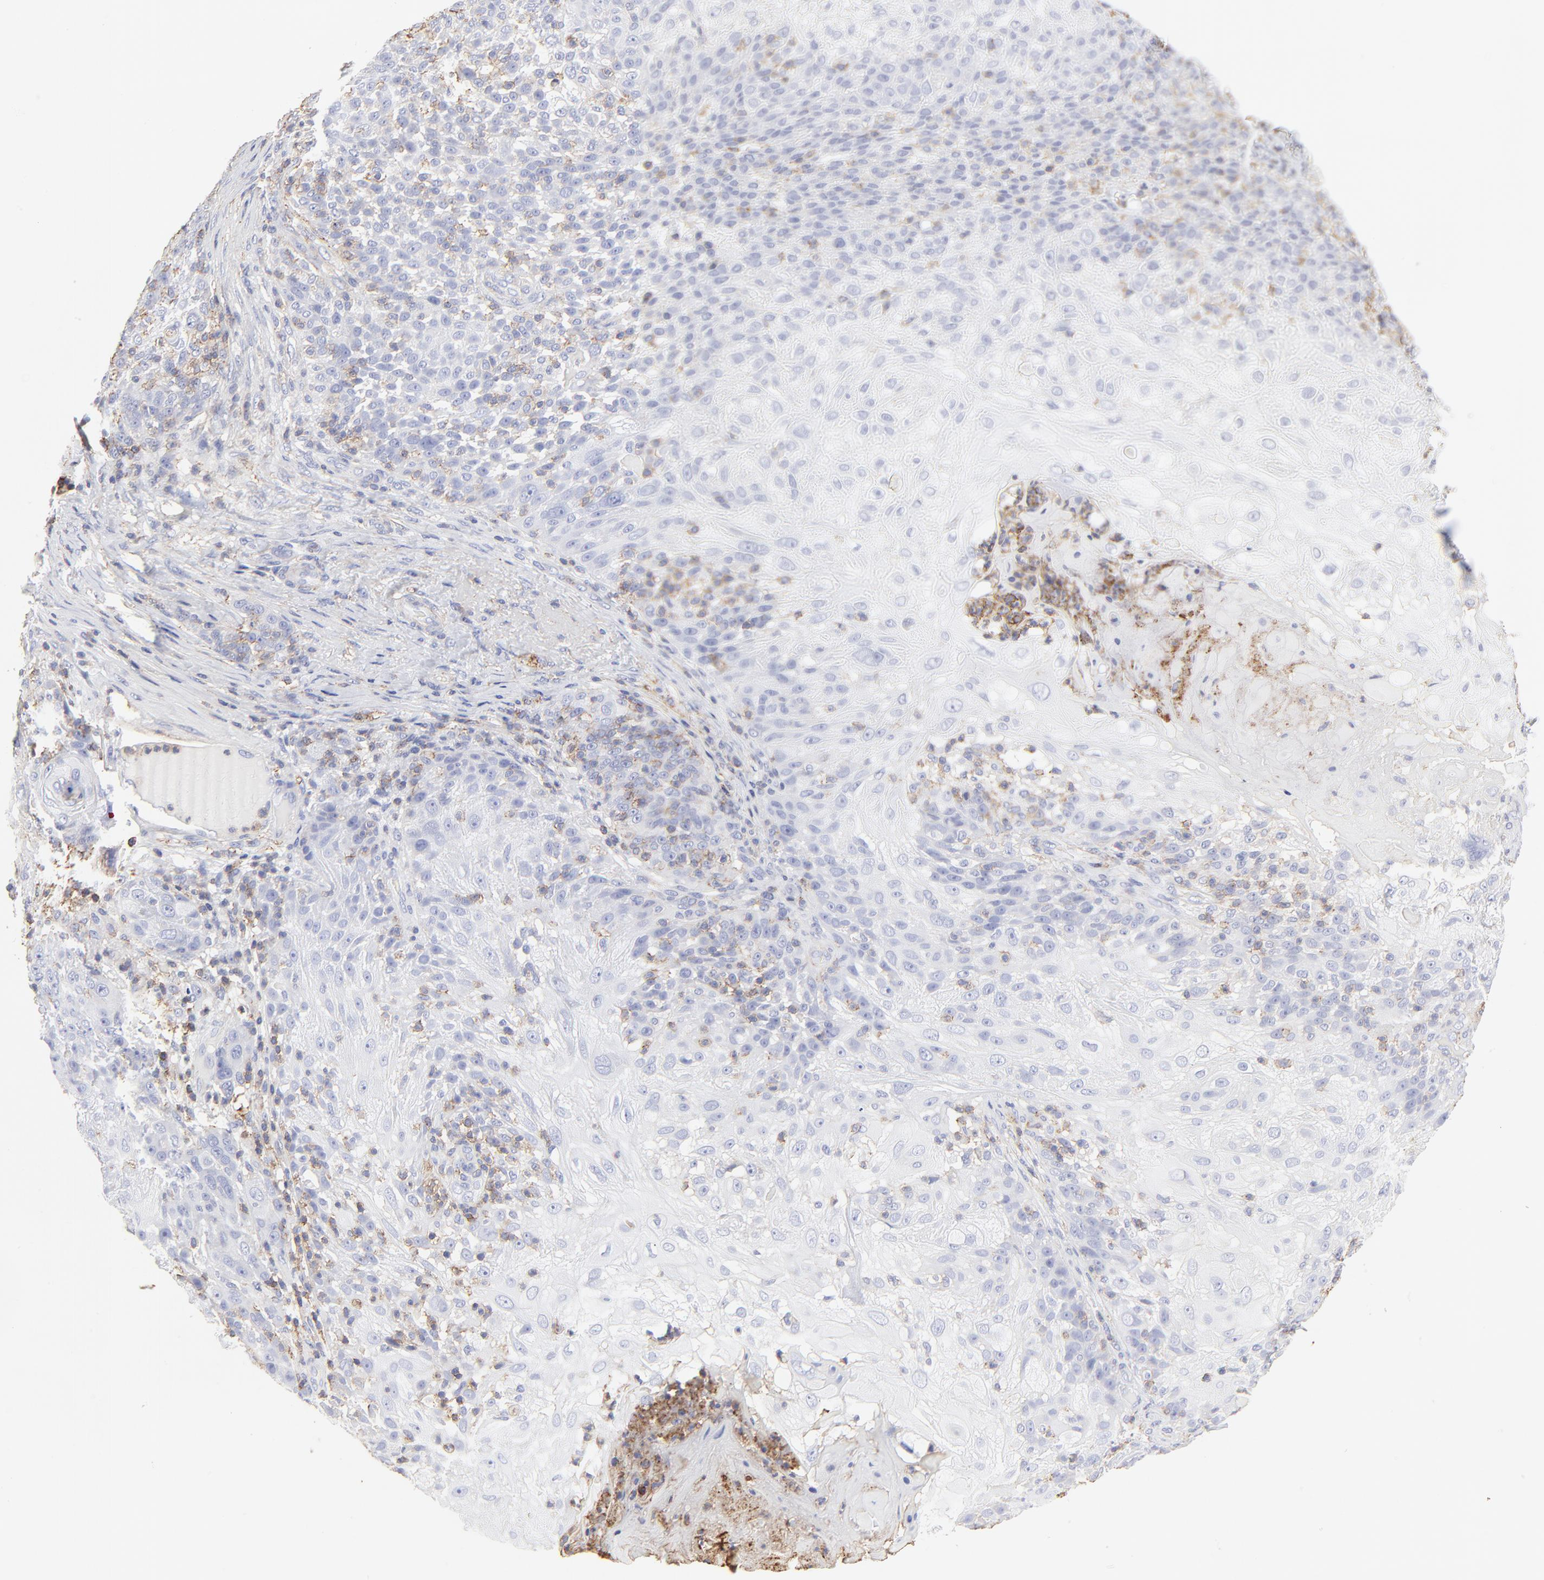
{"staining": {"intensity": "negative", "quantity": "none", "location": "none"}, "tissue": "skin cancer", "cell_type": "Tumor cells", "image_type": "cancer", "snomed": [{"axis": "morphology", "description": "Normal tissue, NOS"}, {"axis": "morphology", "description": "Squamous cell carcinoma, NOS"}, {"axis": "topography", "description": "Skin"}], "caption": "DAB immunohistochemical staining of skin squamous cell carcinoma displays no significant positivity in tumor cells. The staining was performed using DAB (3,3'-diaminobenzidine) to visualize the protein expression in brown, while the nuclei were stained in blue with hematoxylin (Magnification: 20x).", "gene": "ANXA6", "patient": {"sex": "female", "age": 83}}